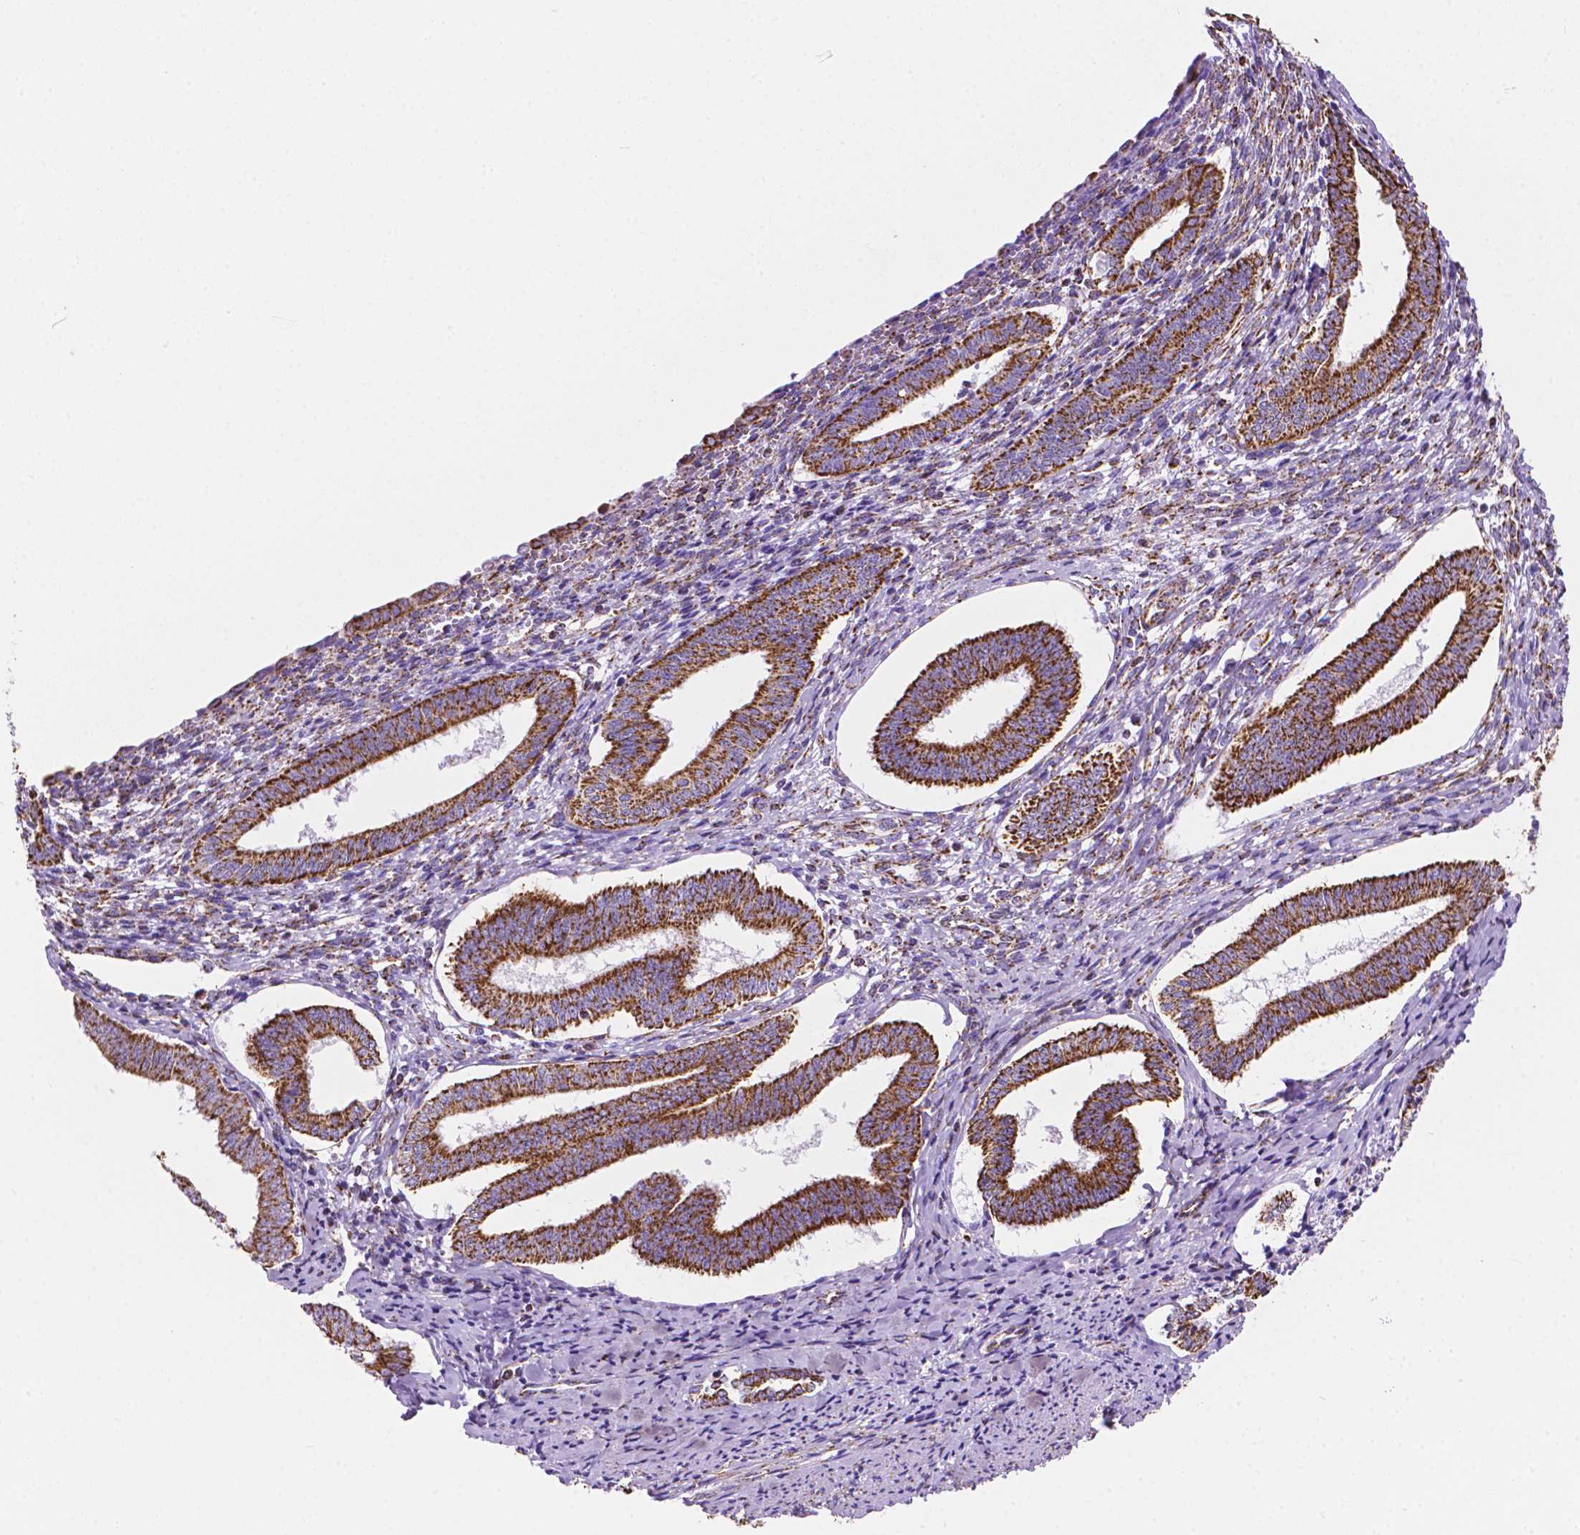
{"staining": {"intensity": "strong", "quantity": ">75%", "location": "cytoplasmic/membranous"}, "tissue": "cervical cancer", "cell_type": "Tumor cells", "image_type": "cancer", "snomed": [{"axis": "morphology", "description": "Squamous cell carcinoma, NOS"}, {"axis": "topography", "description": "Cervix"}], "caption": "The immunohistochemical stain highlights strong cytoplasmic/membranous positivity in tumor cells of cervical squamous cell carcinoma tissue.", "gene": "RMDN3", "patient": {"sex": "female", "age": 59}}